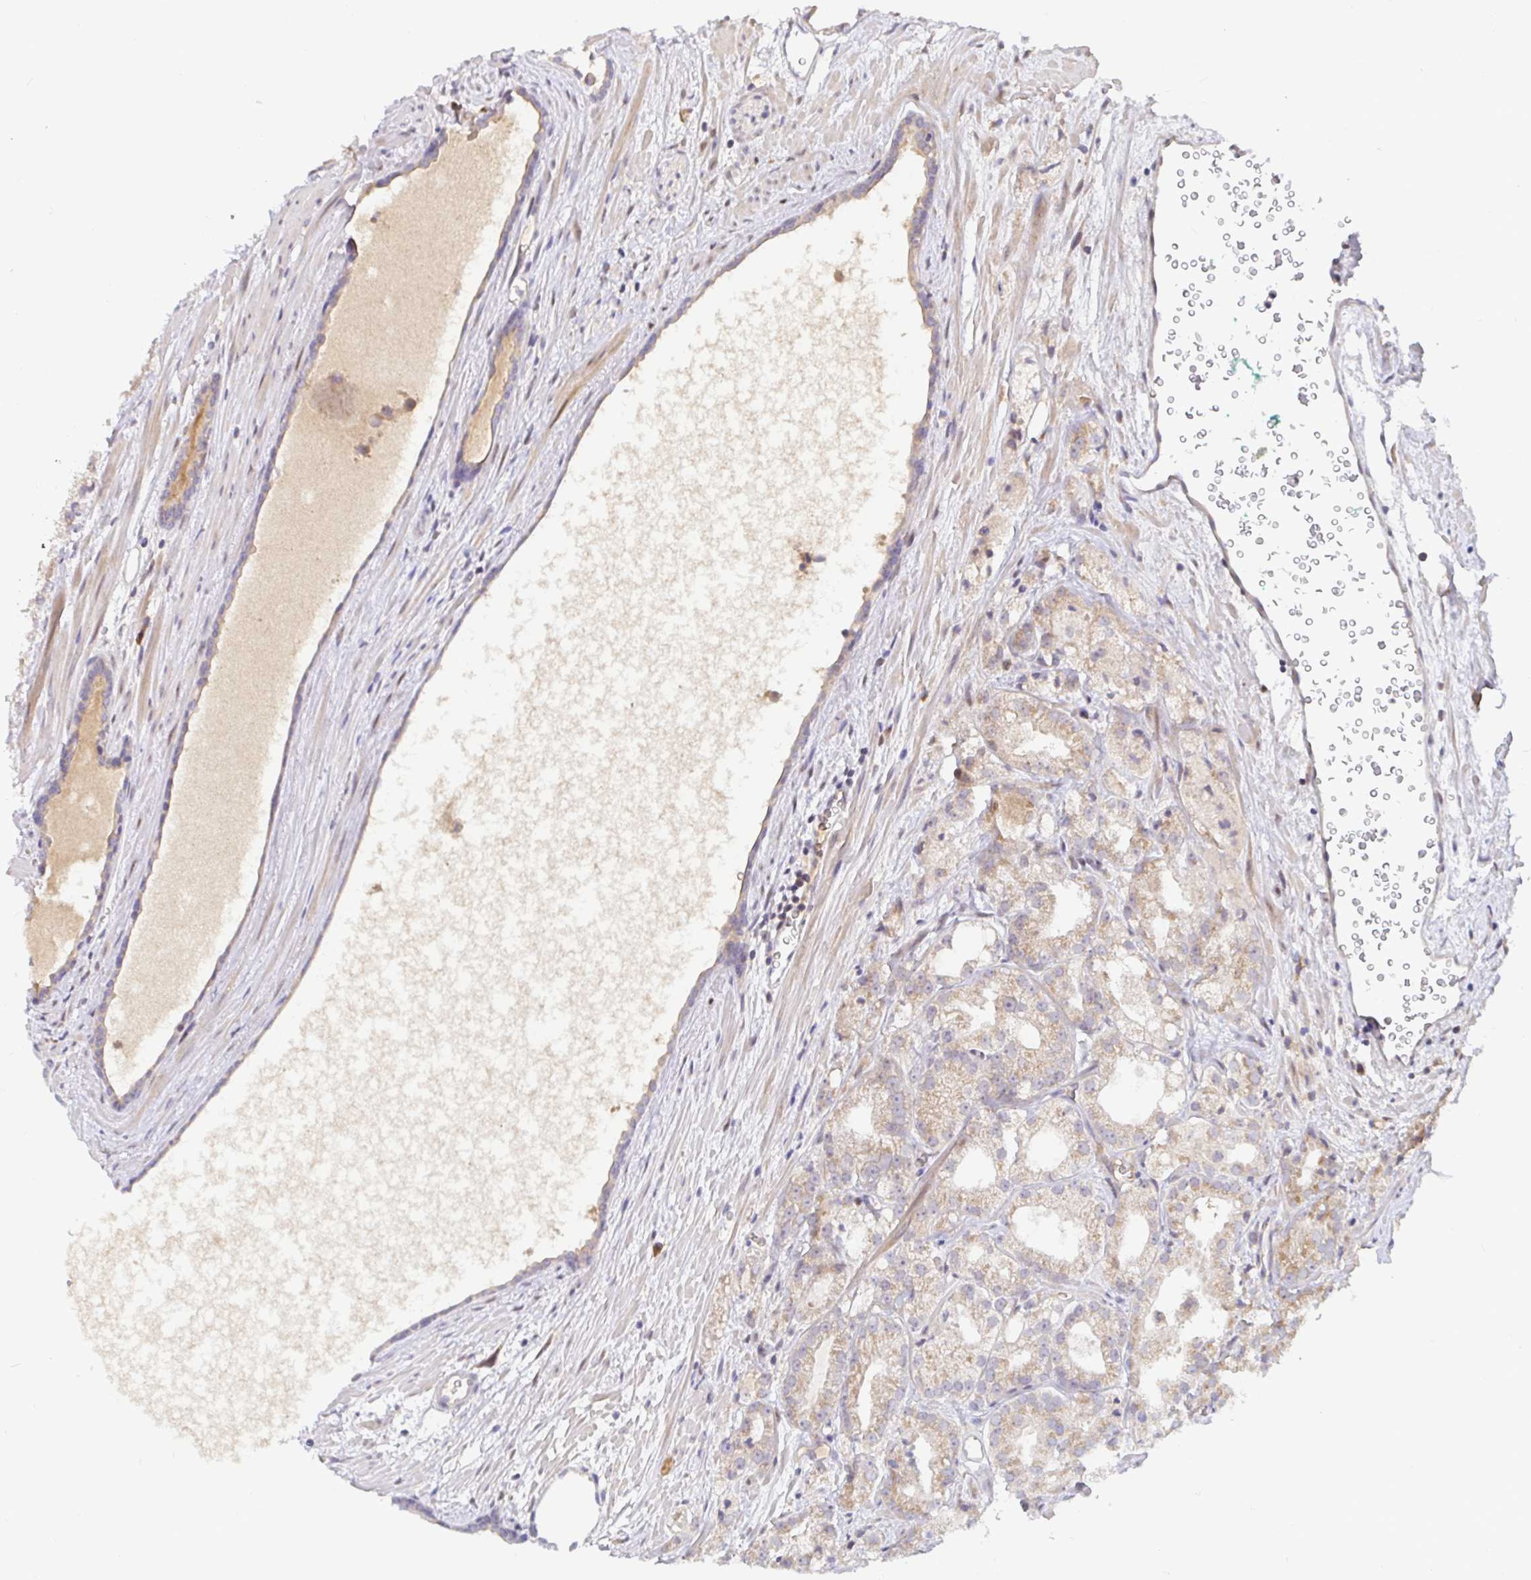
{"staining": {"intensity": "weak", "quantity": ">75%", "location": "cytoplasmic/membranous"}, "tissue": "prostate cancer", "cell_type": "Tumor cells", "image_type": "cancer", "snomed": [{"axis": "morphology", "description": "Adenocarcinoma, High grade"}, {"axis": "topography", "description": "Prostate"}], "caption": "A micrograph of human prostate cancer (high-grade adenocarcinoma) stained for a protein reveals weak cytoplasmic/membranous brown staining in tumor cells.", "gene": "LARP1", "patient": {"sex": "male", "age": 68}}